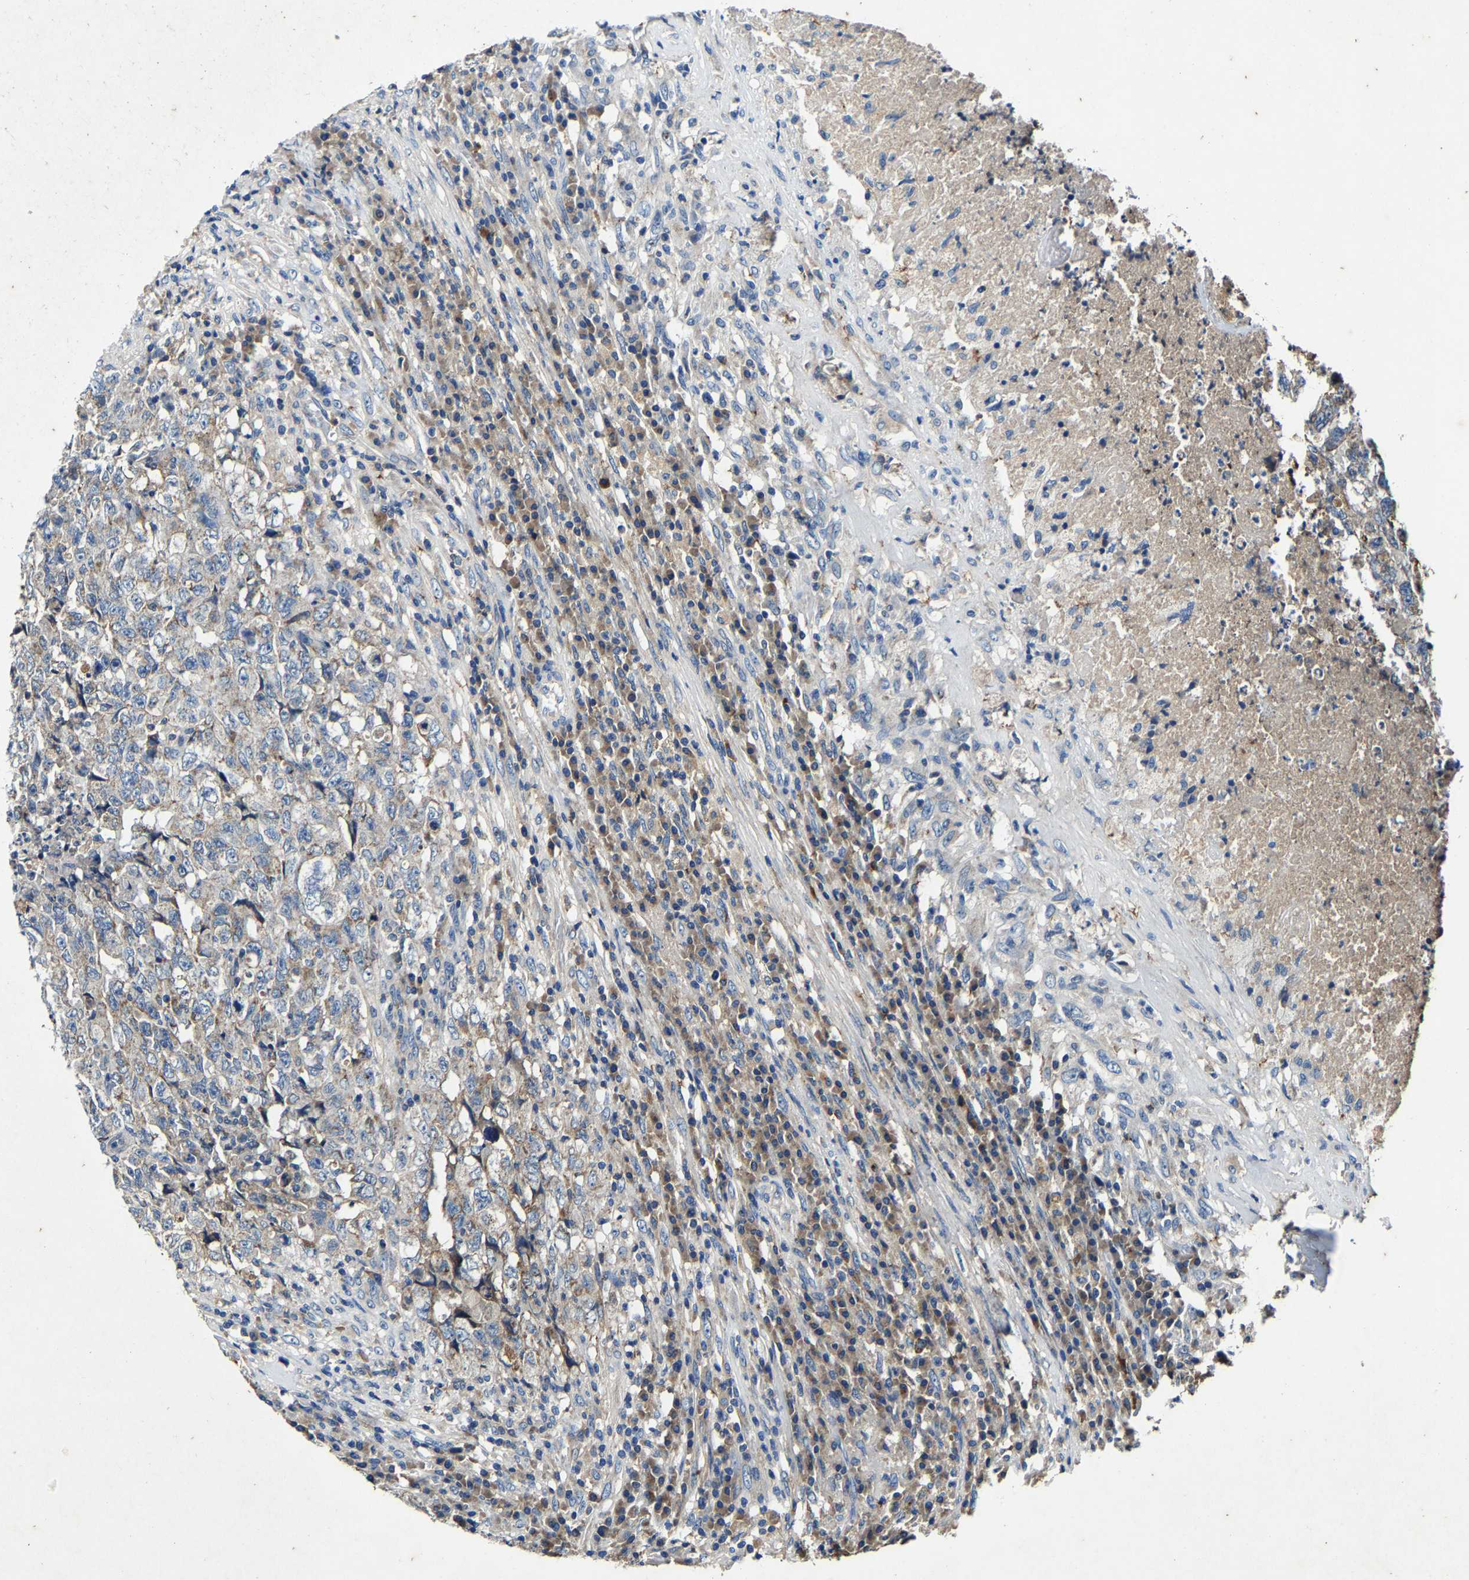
{"staining": {"intensity": "weak", "quantity": "25%-75%", "location": "cytoplasmic/membranous"}, "tissue": "testis cancer", "cell_type": "Tumor cells", "image_type": "cancer", "snomed": [{"axis": "morphology", "description": "Necrosis, NOS"}, {"axis": "morphology", "description": "Carcinoma, Embryonal, NOS"}, {"axis": "topography", "description": "Testis"}], "caption": "Immunohistochemistry image of neoplastic tissue: testis cancer (embryonal carcinoma) stained using IHC demonstrates low levels of weak protein expression localized specifically in the cytoplasmic/membranous of tumor cells, appearing as a cytoplasmic/membranous brown color.", "gene": "SLC25A25", "patient": {"sex": "male", "age": 19}}